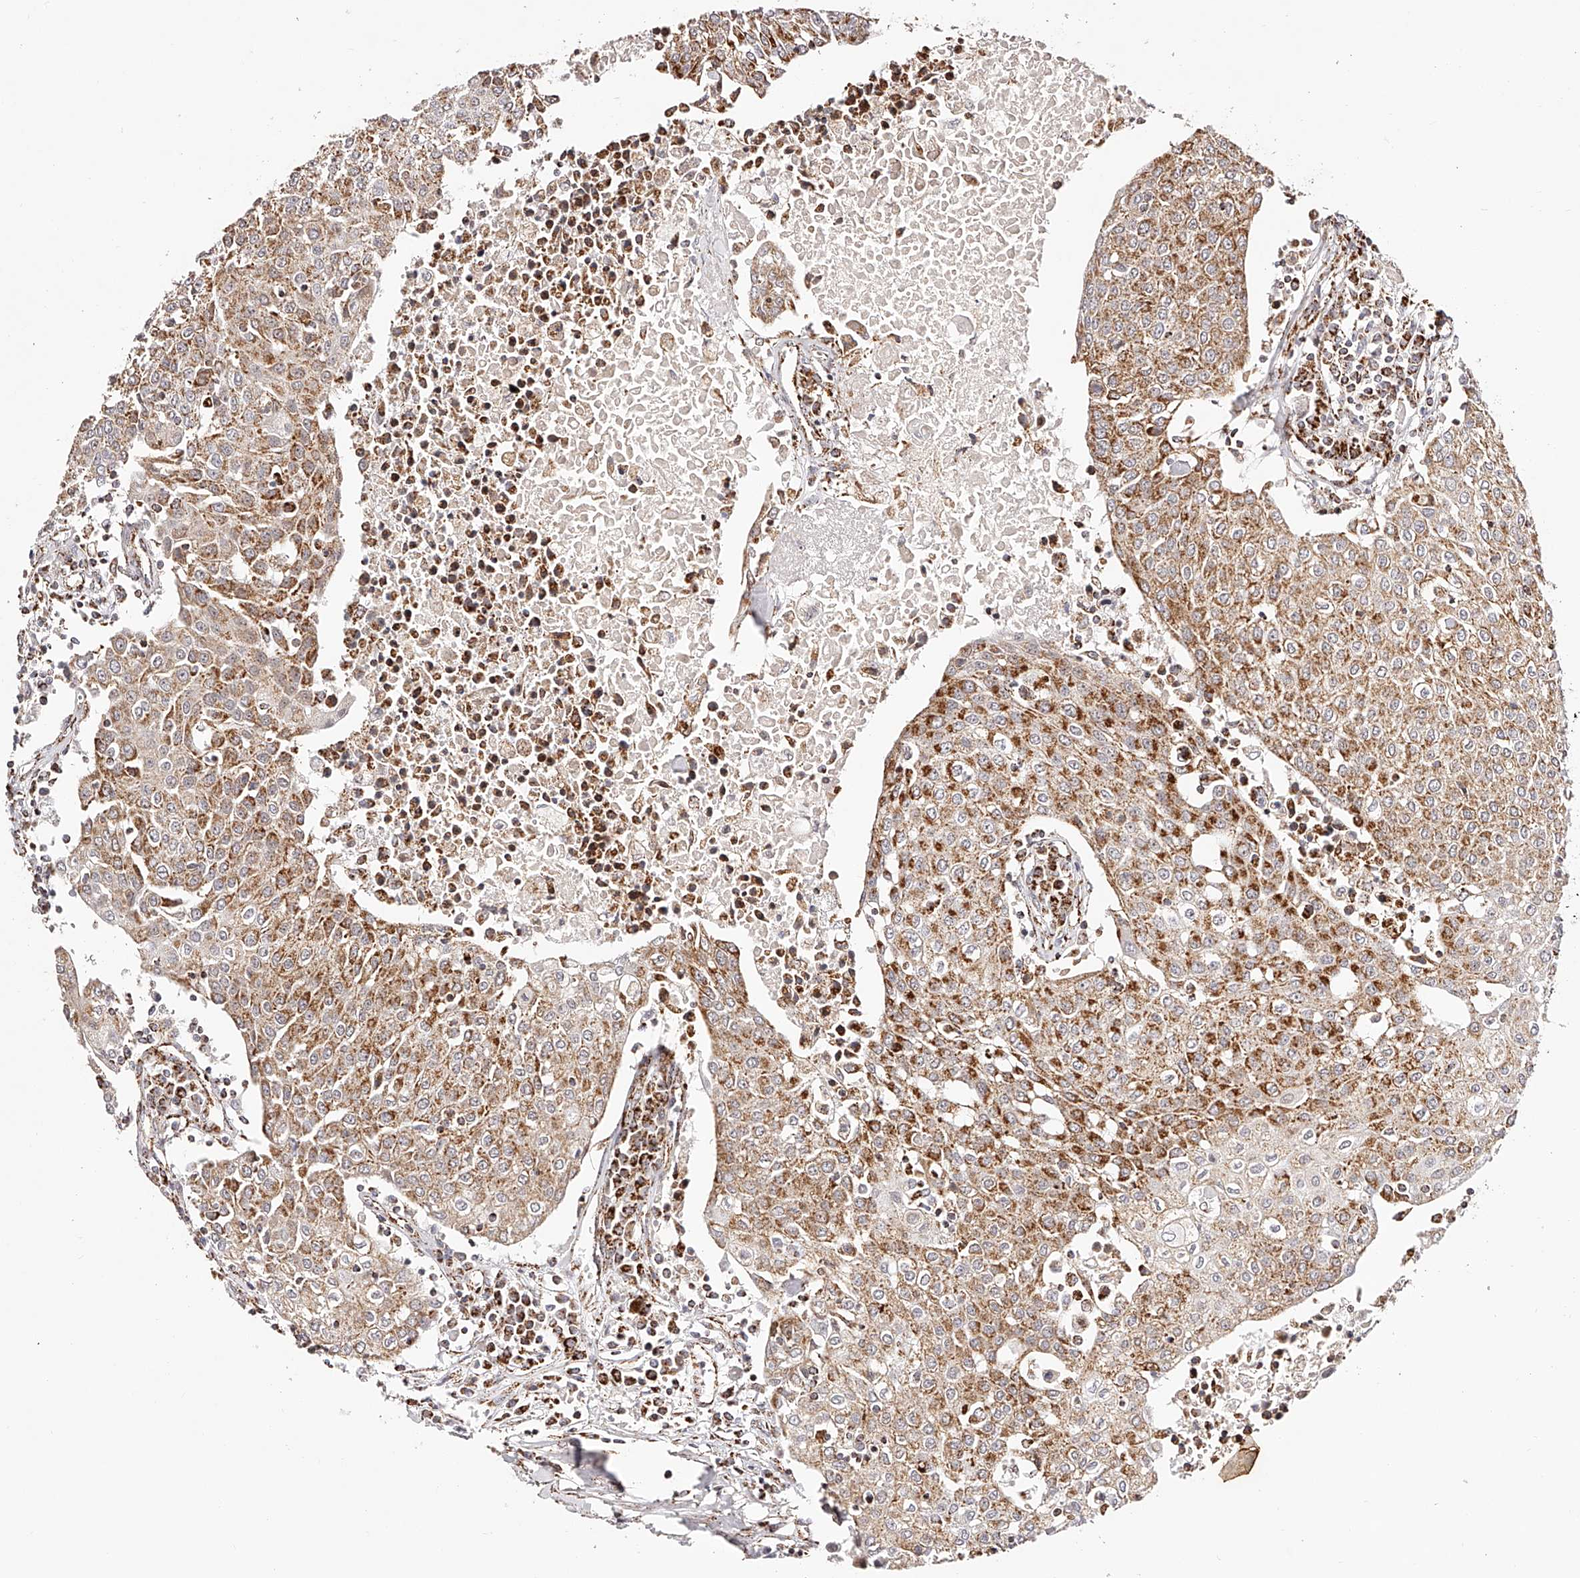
{"staining": {"intensity": "moderate", "quantity": ">75%", "location": "cytoplasmic/membranous"}, "tissue": "urothelial cancer", "cell_type": "Tumor cells", "image_type": "cancer", "snomed": [{"axis": "morphology", "description": "Urothelial carcinoma, High grade"}, {"axis": "topography", "description": "Urinary bladder"}], "caption": "Immunohistochemical staining of urothelial carcinoma (high-grade) demonstrates medium levels of moderate cytoplasmic/membranous protein expression in about >75% of tumor cells.", "gene": "NDUFV3", "patient": {"sex": "female", "age": 85}}